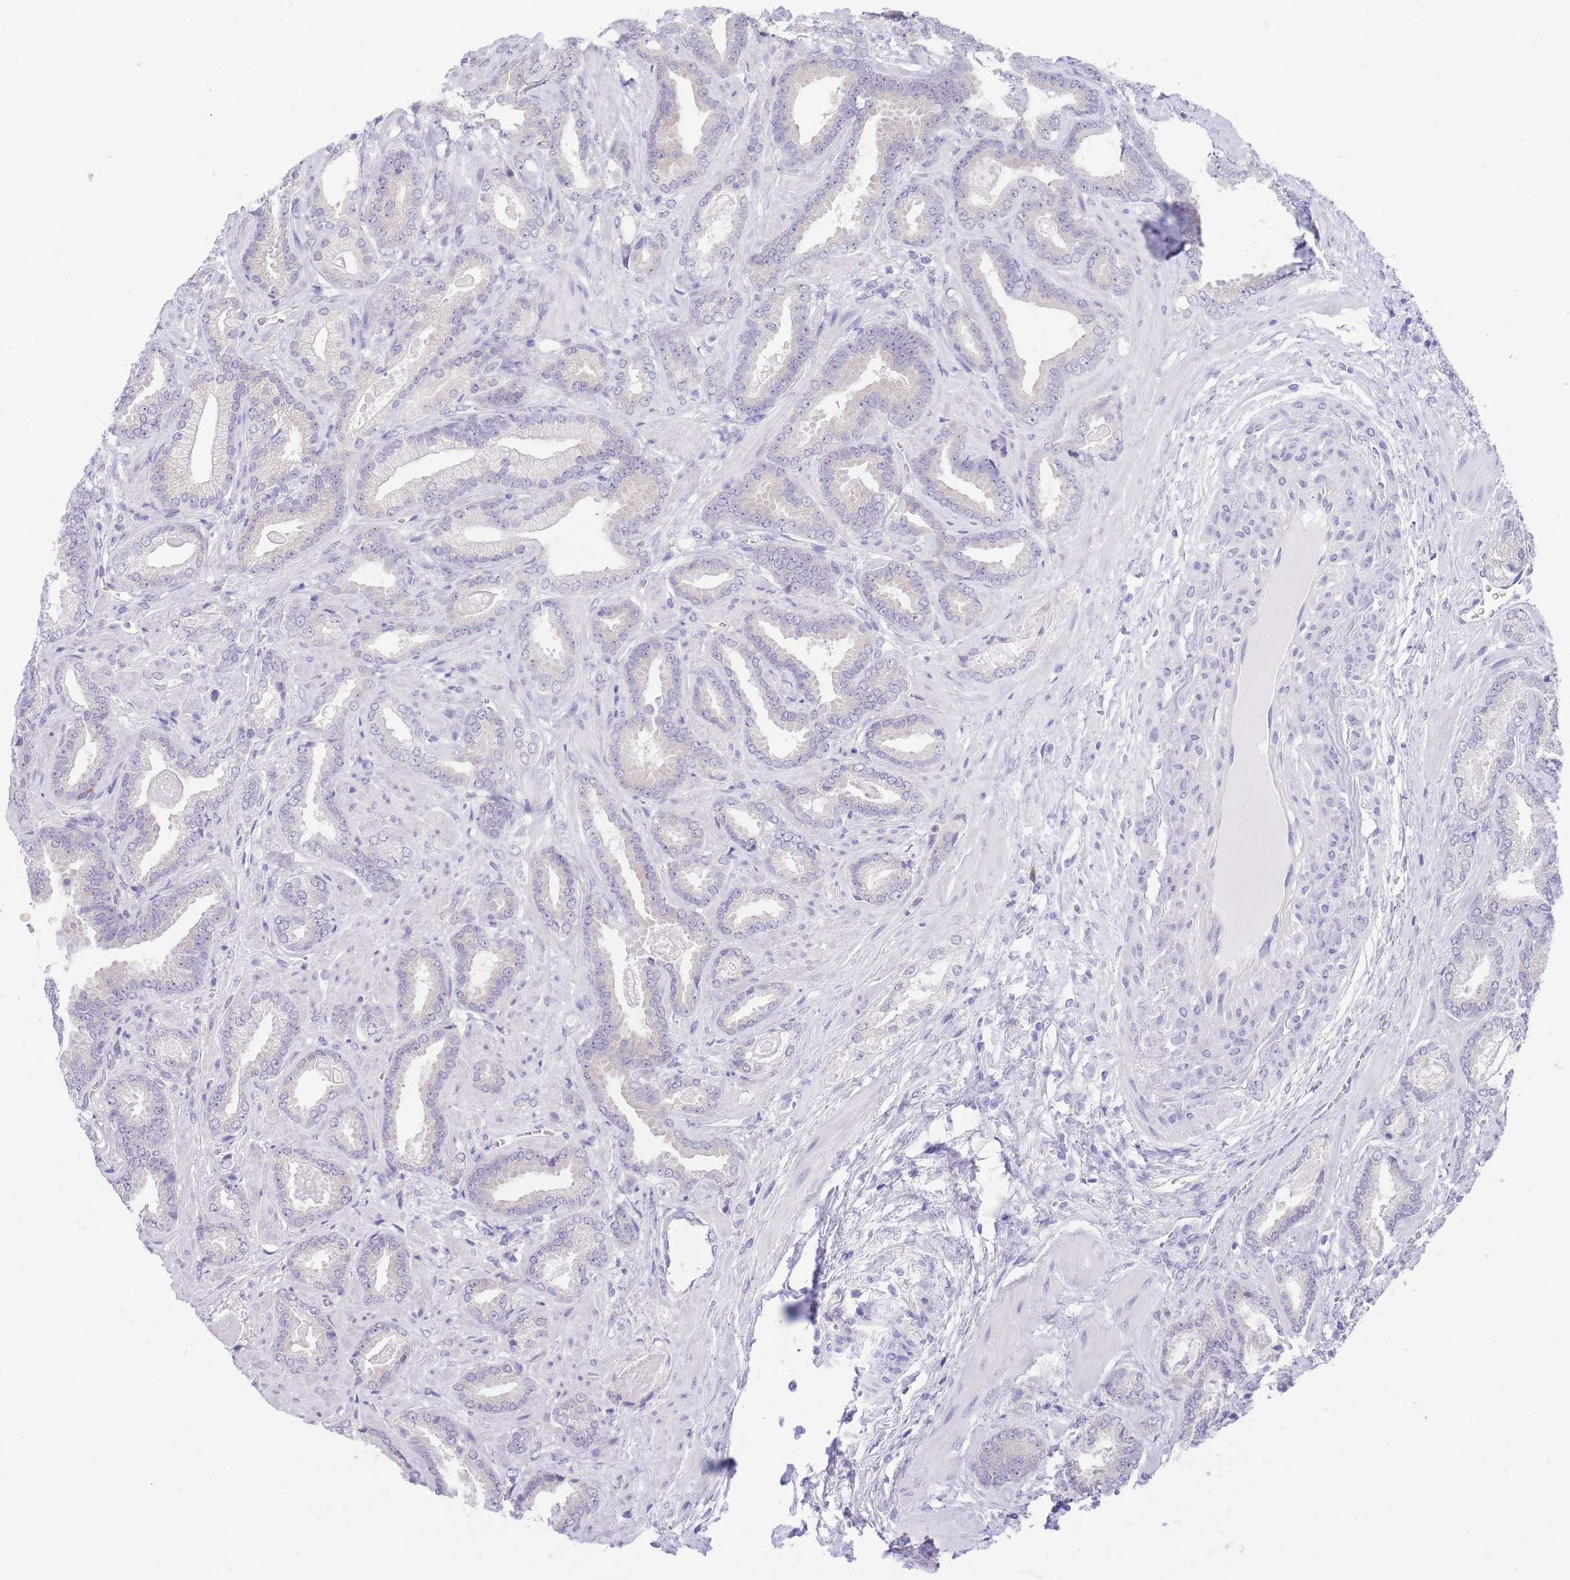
{"staining": {"intensity": "negative", "quantity": "none", "location": "none"}, "tissue": "prostate cancer", "cell_type": "Tumor cells", "image_type": "cancer", "snomed": [{"axis": "morphology", "description": "Adenocarcinoma, Low grade"}, {"axis": "topography", "description": "Prostate"}], "caption": "Immunohistochemistry (IHC) micrograph of prostate cancer (adenocarcinoma (low-grade)) stained for a protein (brown), which demonstrates no positivity in tumor cells. (DAB IHC, high magnification).", "gene": "SSUH2", "patient": {"sex": "male", "age": 62}}